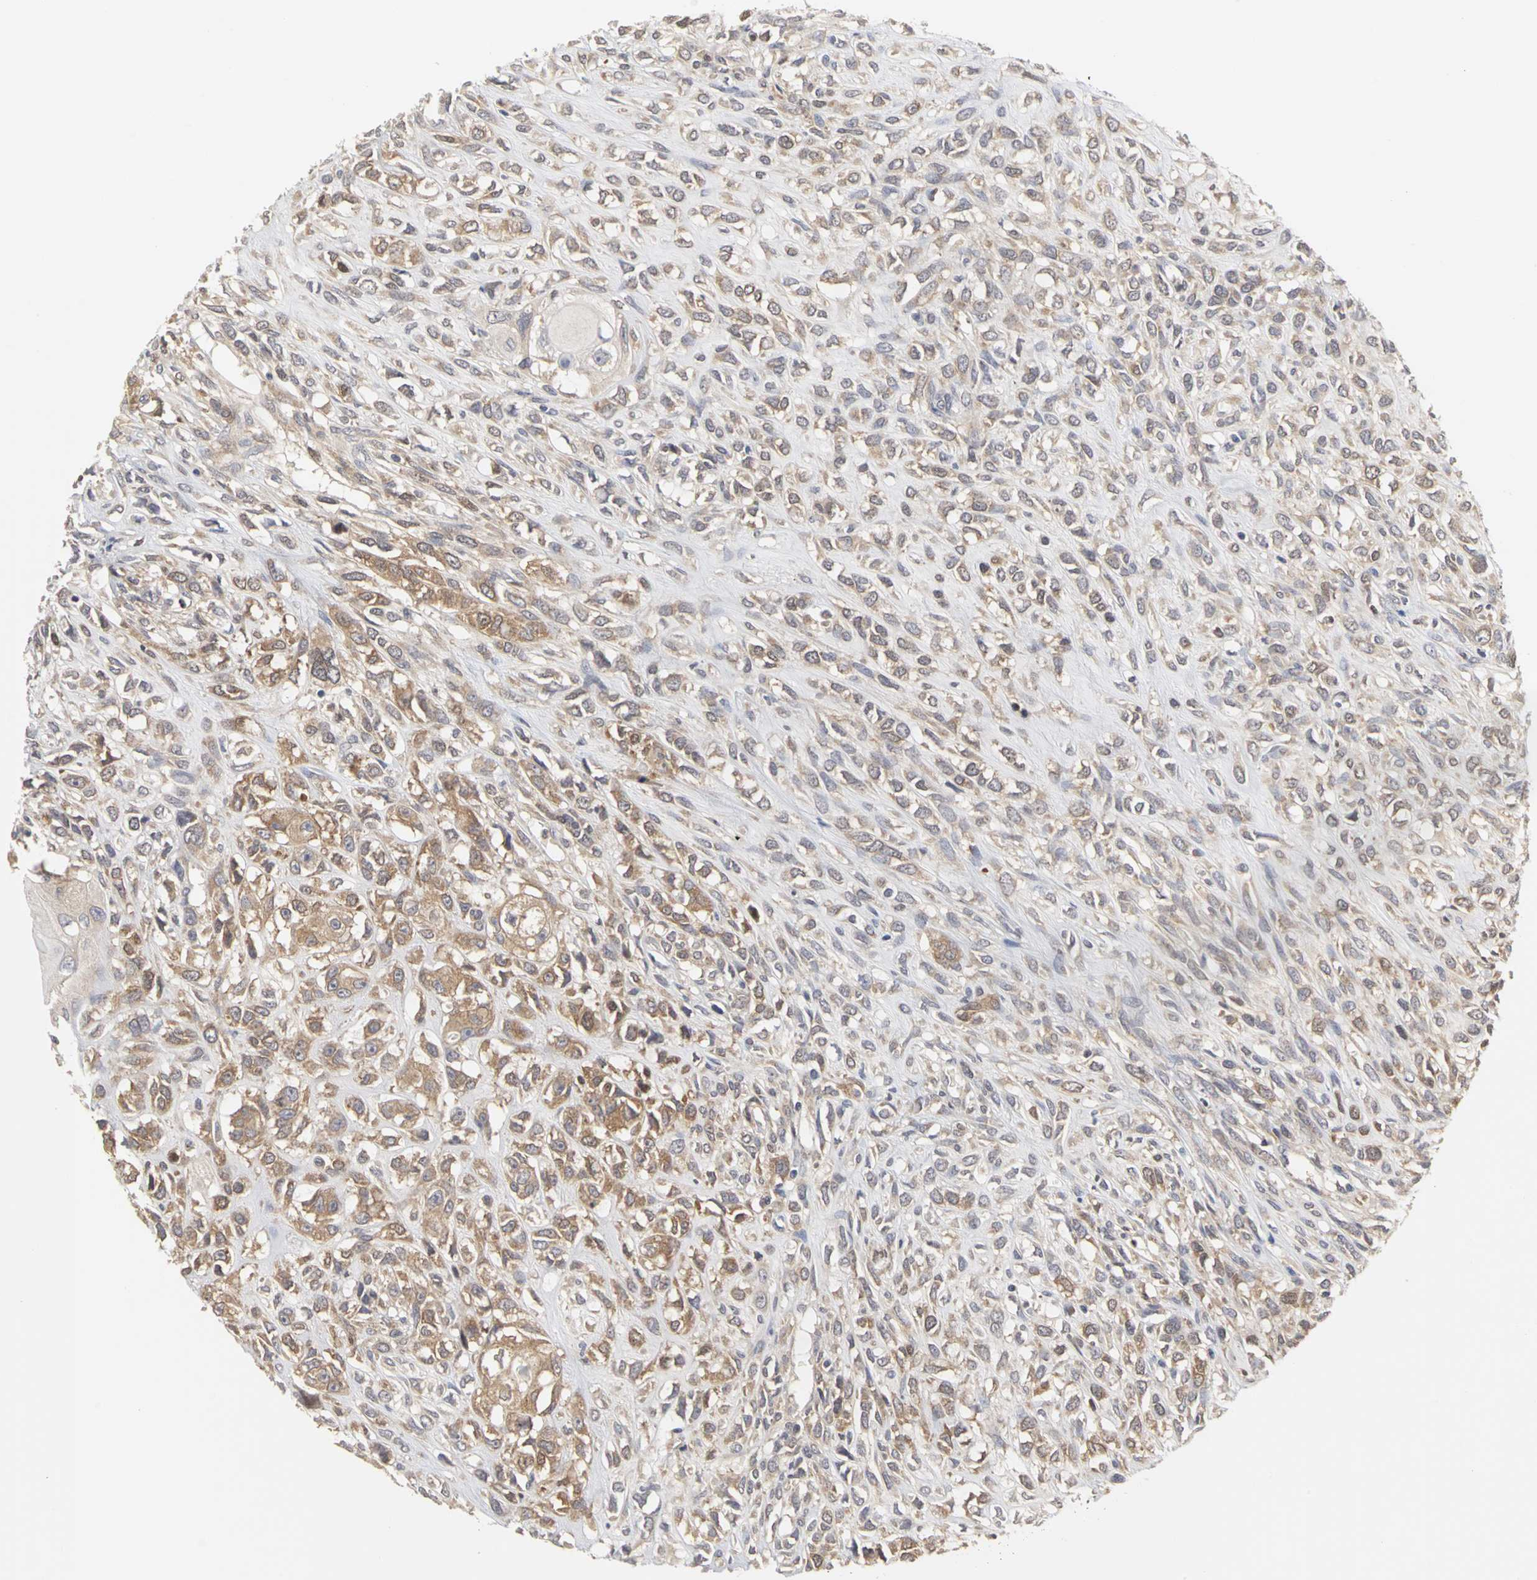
{"staining": {"intensity": "moderate", "quantity": ">75%", "location": "cytoplasmic/membranous"}, "tissue": "head and neck cancer", "cell_type": "Tumor cells", "image_type": "cancer", "snomed": [{"axis": "morphology", "description": "Necrosis, NOS"}, {"axis": "morphology", "description": "Neoplasm, malignant, NOS"}, {"axis": "topography", "description": "Salivary gland"}, {"axis": "topography", "description": "Head-Neck"}], "caption": "A micrograph of head and neck cancer stained for a protein displays moderate cytoplasmic/membranous brown staining in tumor cells.", "gene": "IRAK1", "patient": {"sex": "male", "age": 43}}